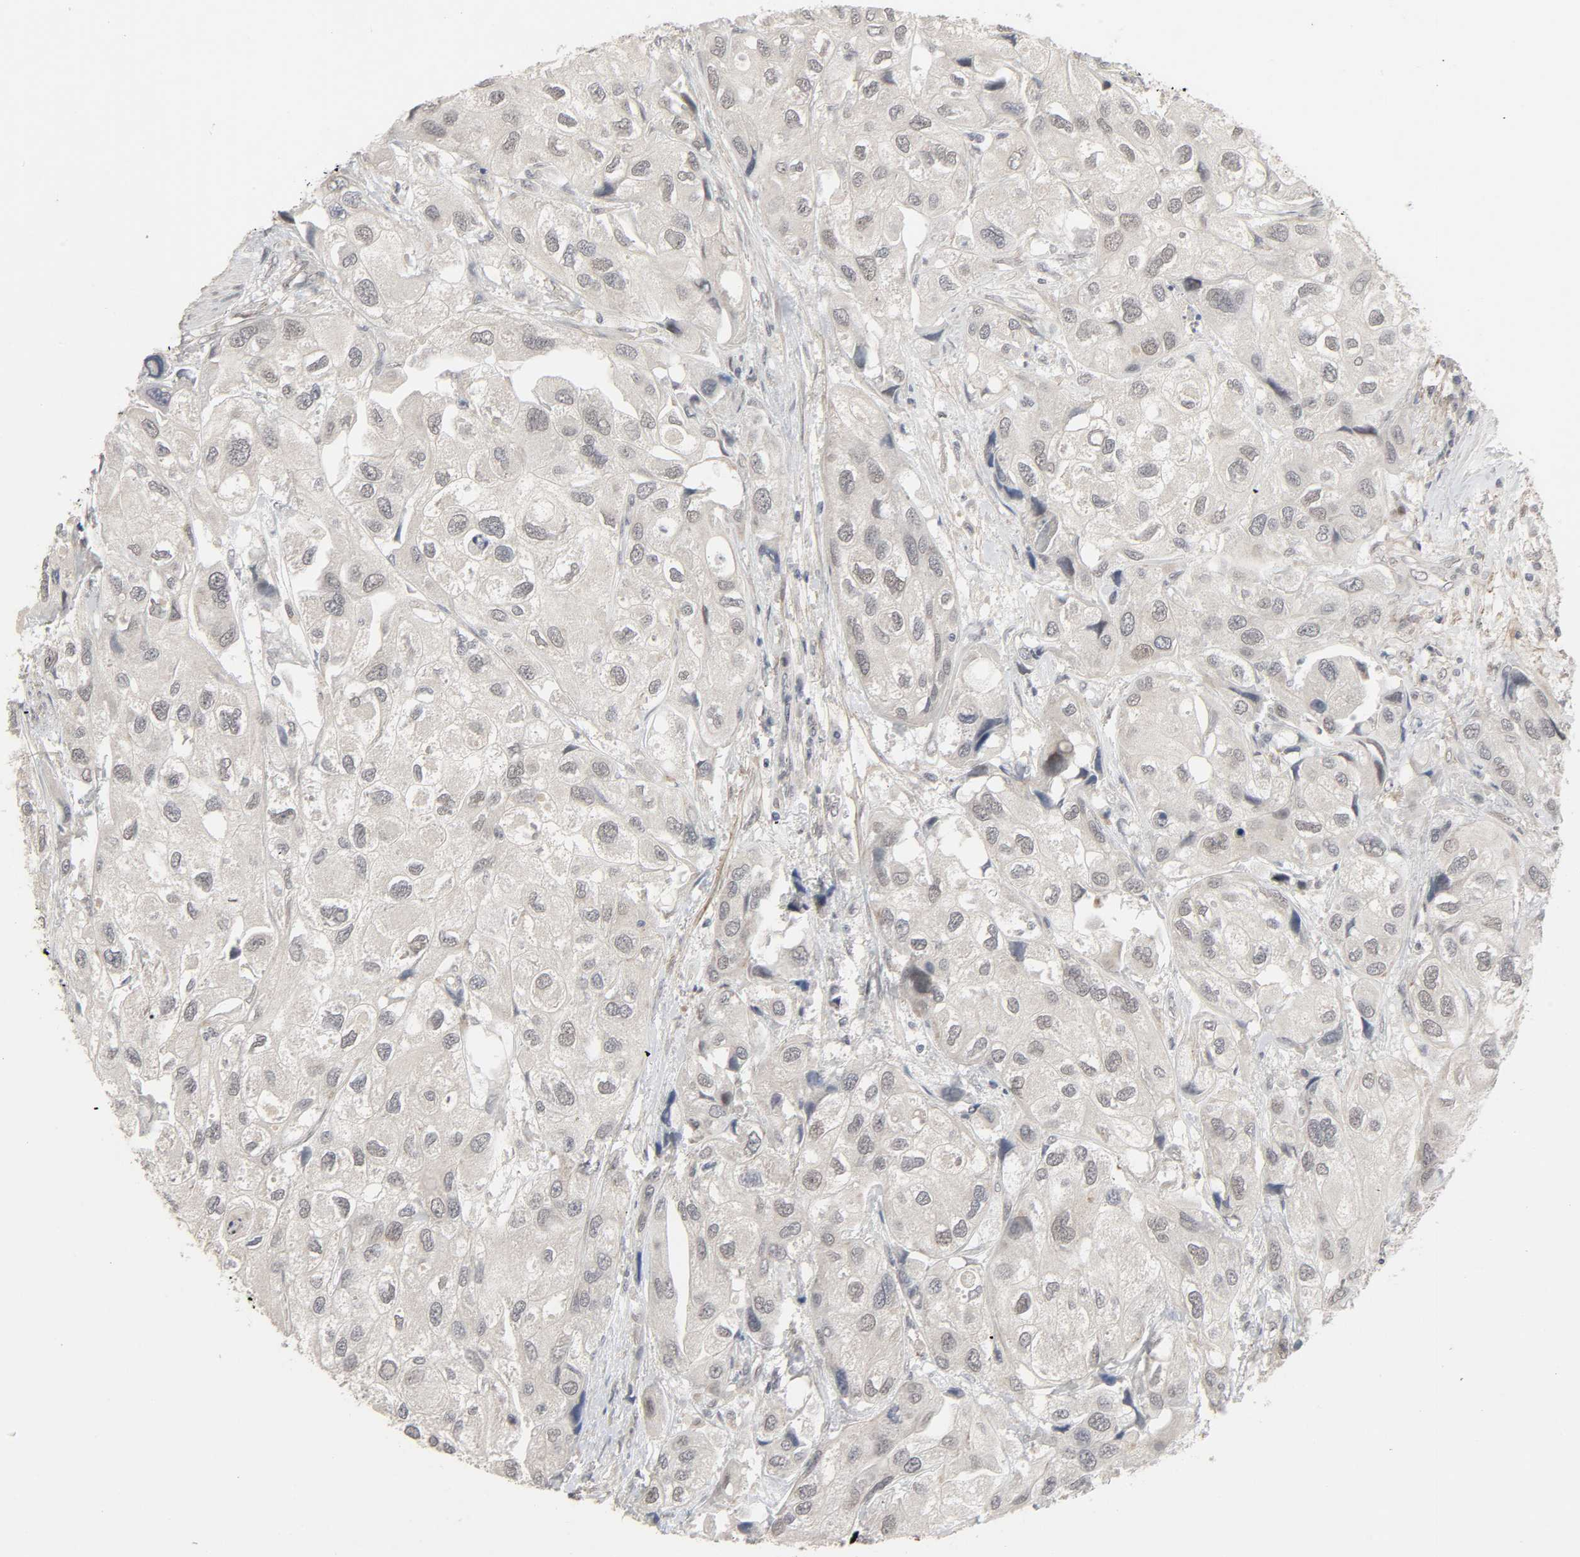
{"staining": {"intensity": "negative", "quantity": "none", "location": "none"}, "tissue": "urothelial cancer", "cell_type": "Tumor cells", "image_type": "cancer", "snomed": [{"axis": "morphology", "description": "Urothelial carcinoma, High grade"}, {"axis": "topography", "description": "Urinary bladder"}], "caption": "This is an immunohistochemistry micrograph of urothelial cancer. There is no expression in tumor cells.", "gene": "ZNF222", "patient": {"sex": "female", "age": 64}}